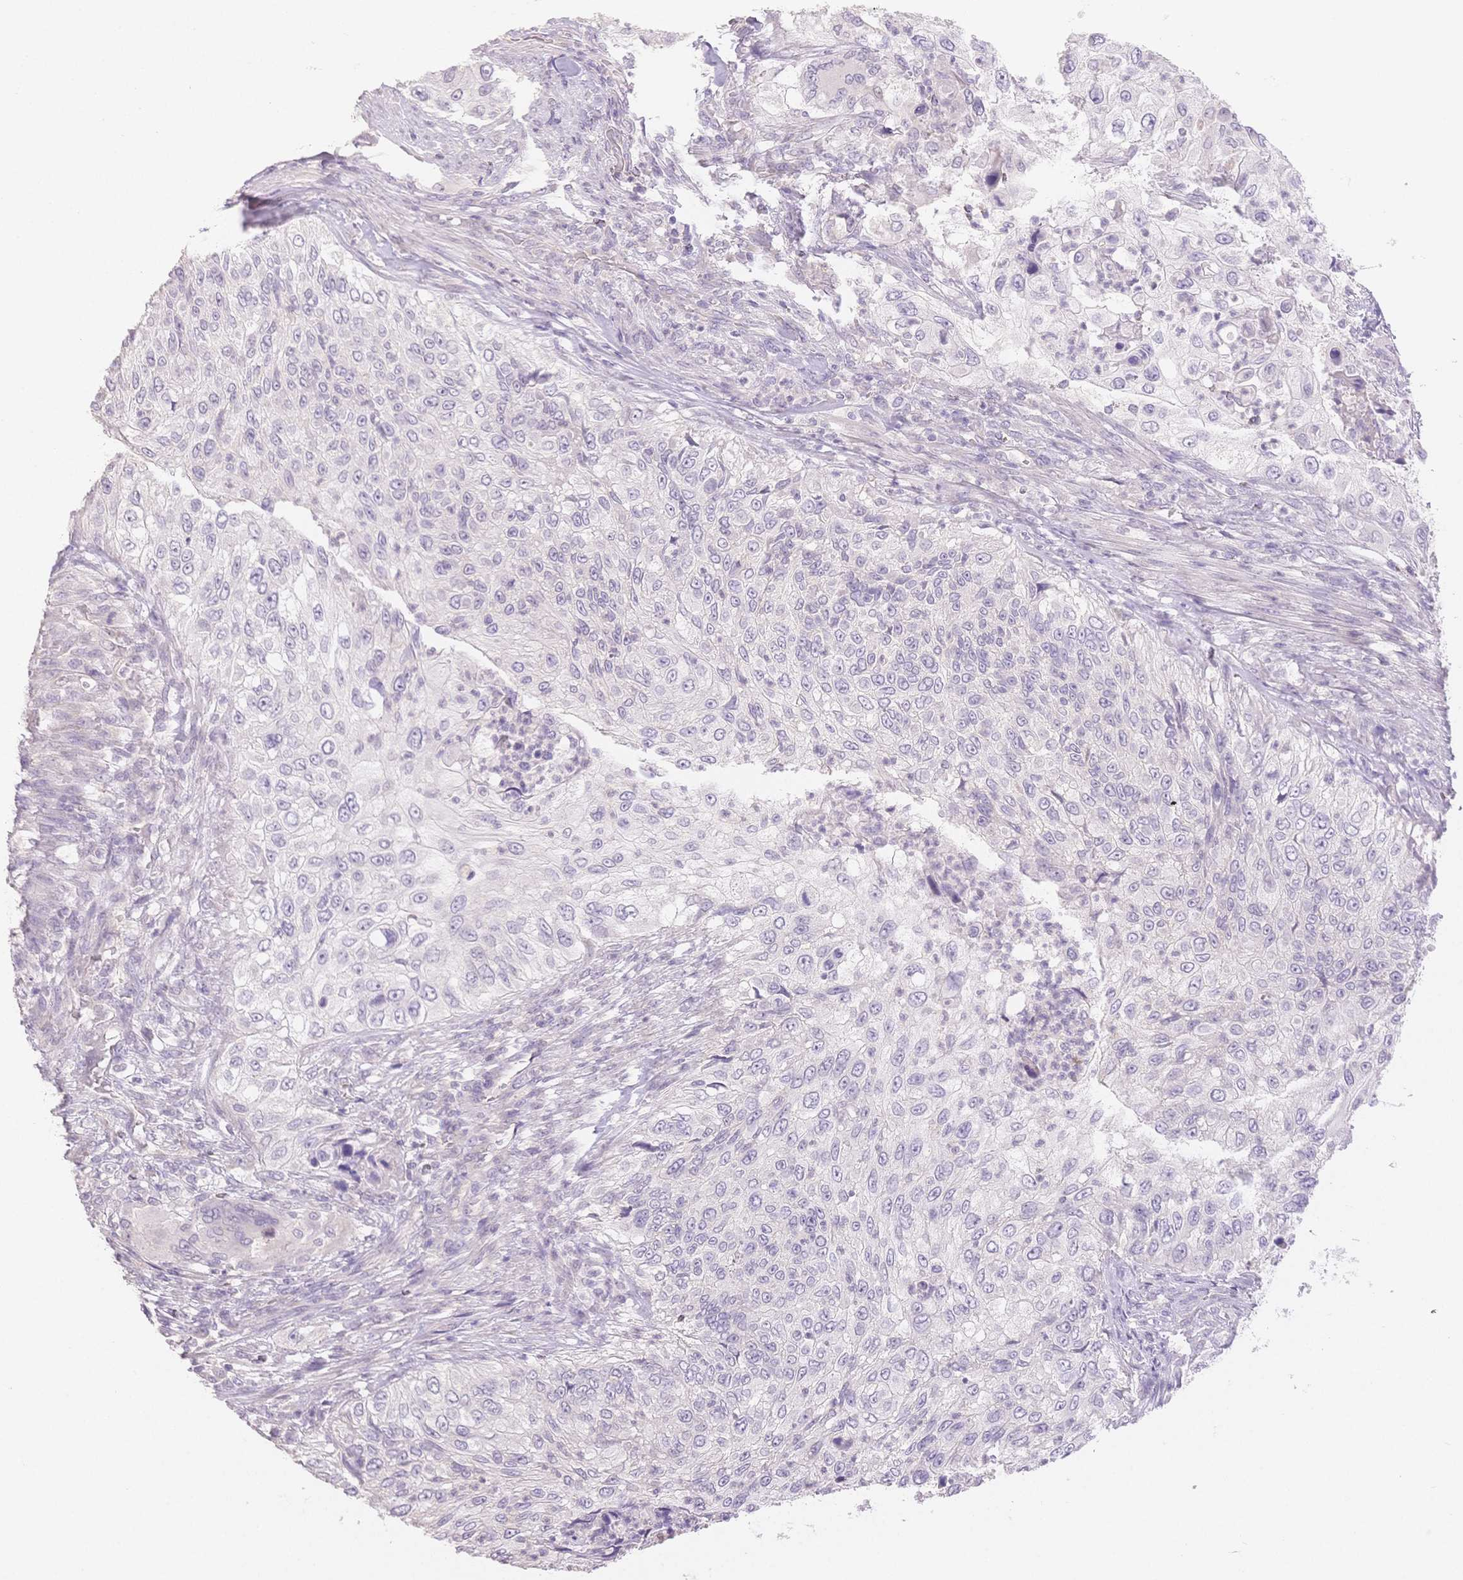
{"staining": {"intensity": "negative", "quantity": "none", "location": "none"}, "tissue": "urothelial cancer", "cell_type": "Tumor cells", "image_type": "cancer", "snomed": [{"axis": "morphology", "description": "Urothelial carcinoma, High grade"}, {"axis": "topography", "description": "Urinary bladder"}], "caption": "Tumor cells are negative for brown protein staining in urothelial cancer.", "gene": "SUV39H2", "patient": {"sex": "female", "age": 60}}